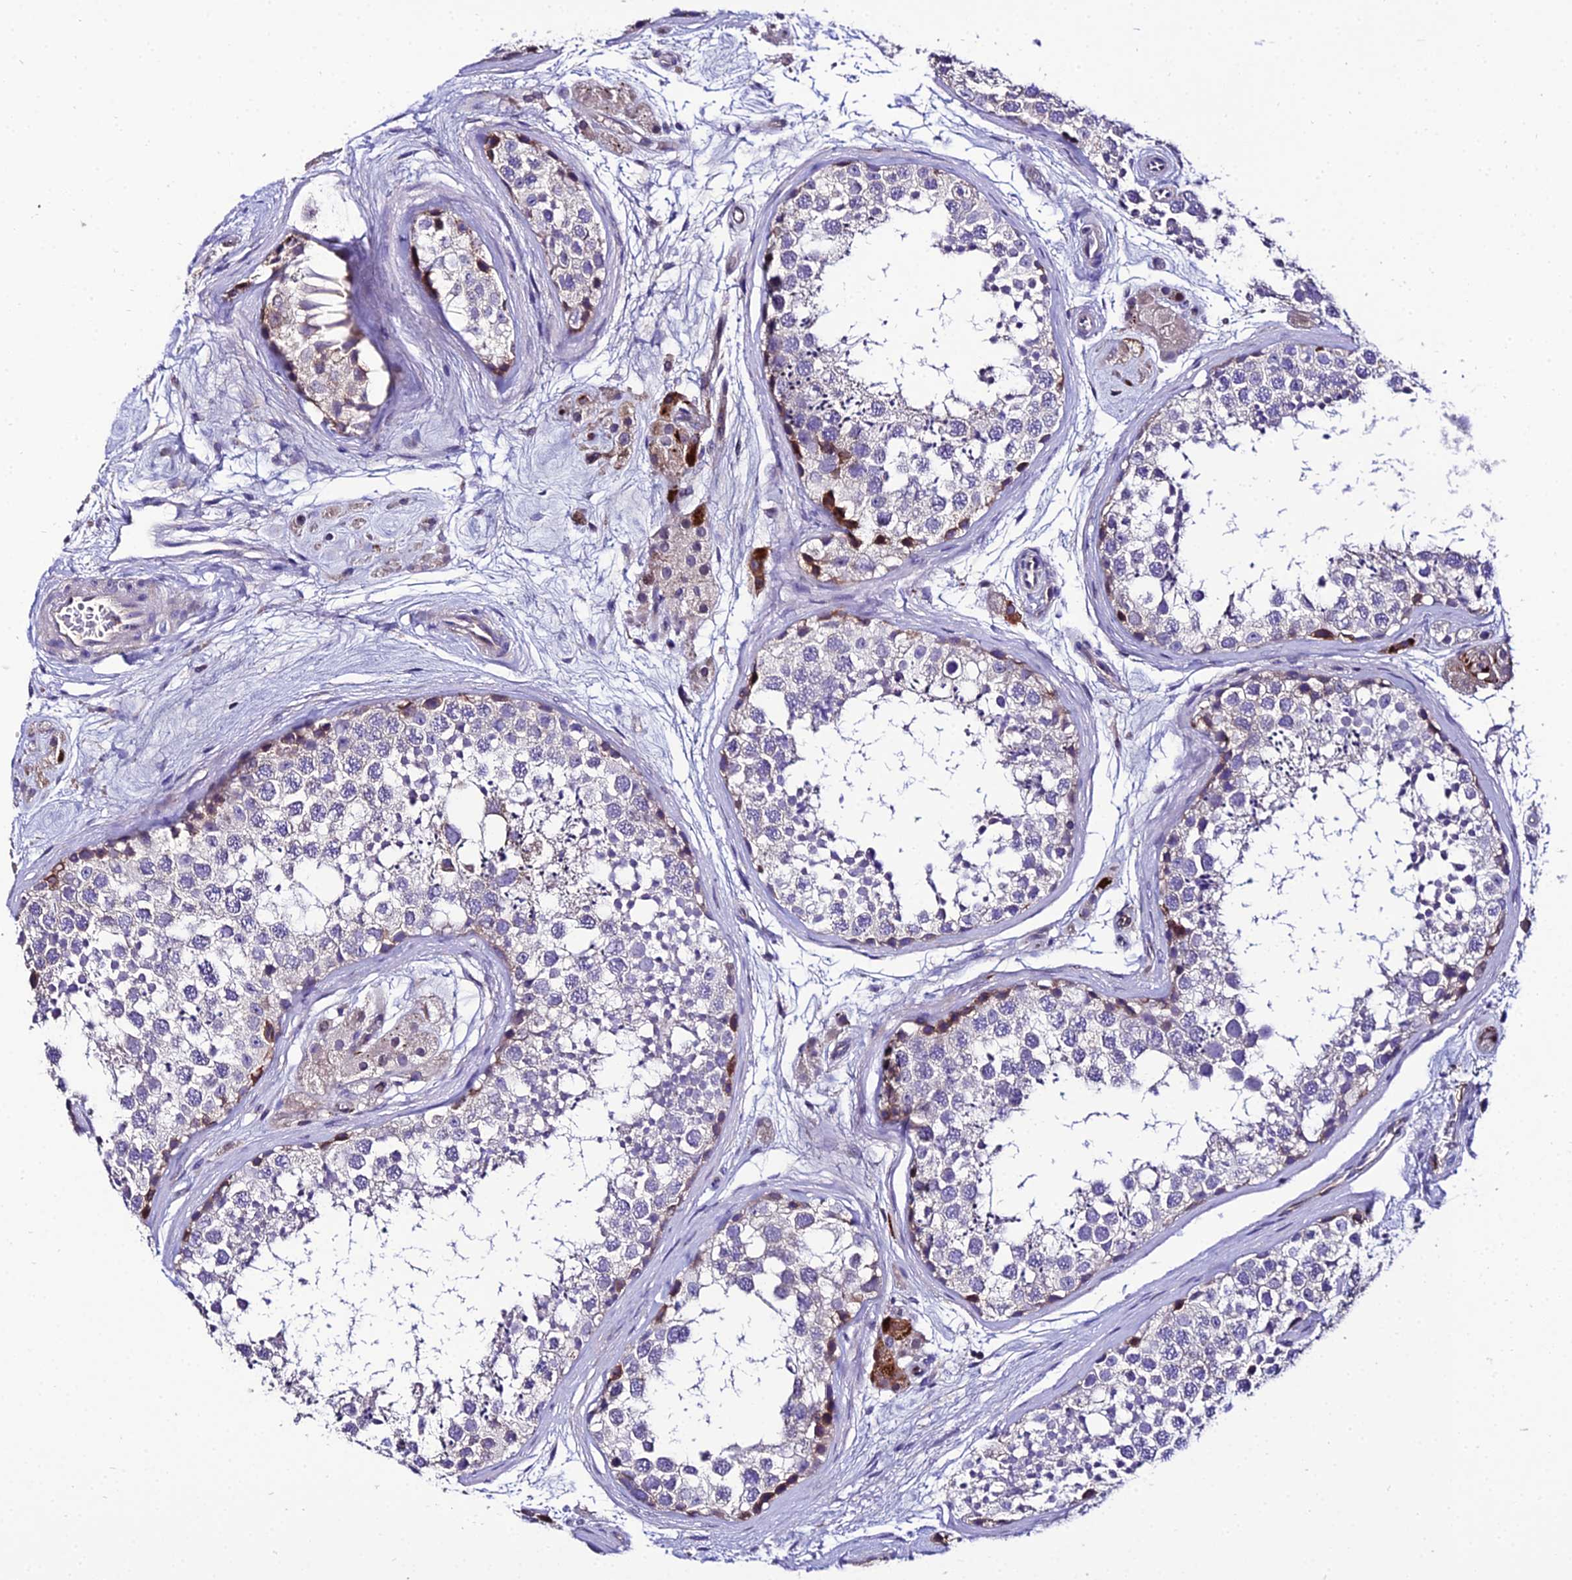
{"staining": {"intensity": "moderate", "quantity": "<25%", "location": "cytoplasmic/membranous,nuclear"}, "tissue": "testis", "cell_type": "Cells in seminiferous ducts", "image_type": "normal", "snomed": [{"axis": "morphology", "description": "Normal tissue, NOS"}, {"axis": "topography", "description": "Testis"}], "caption": "Moderate cytoplasmic/membranous,nuclear expression for a protein is seen in approximately <25% of cells in seminiferous ducts of normal testis using immunohistochemistry.", "gene": "SHQ1", "patient": {"sex": "male", "age": 56}}